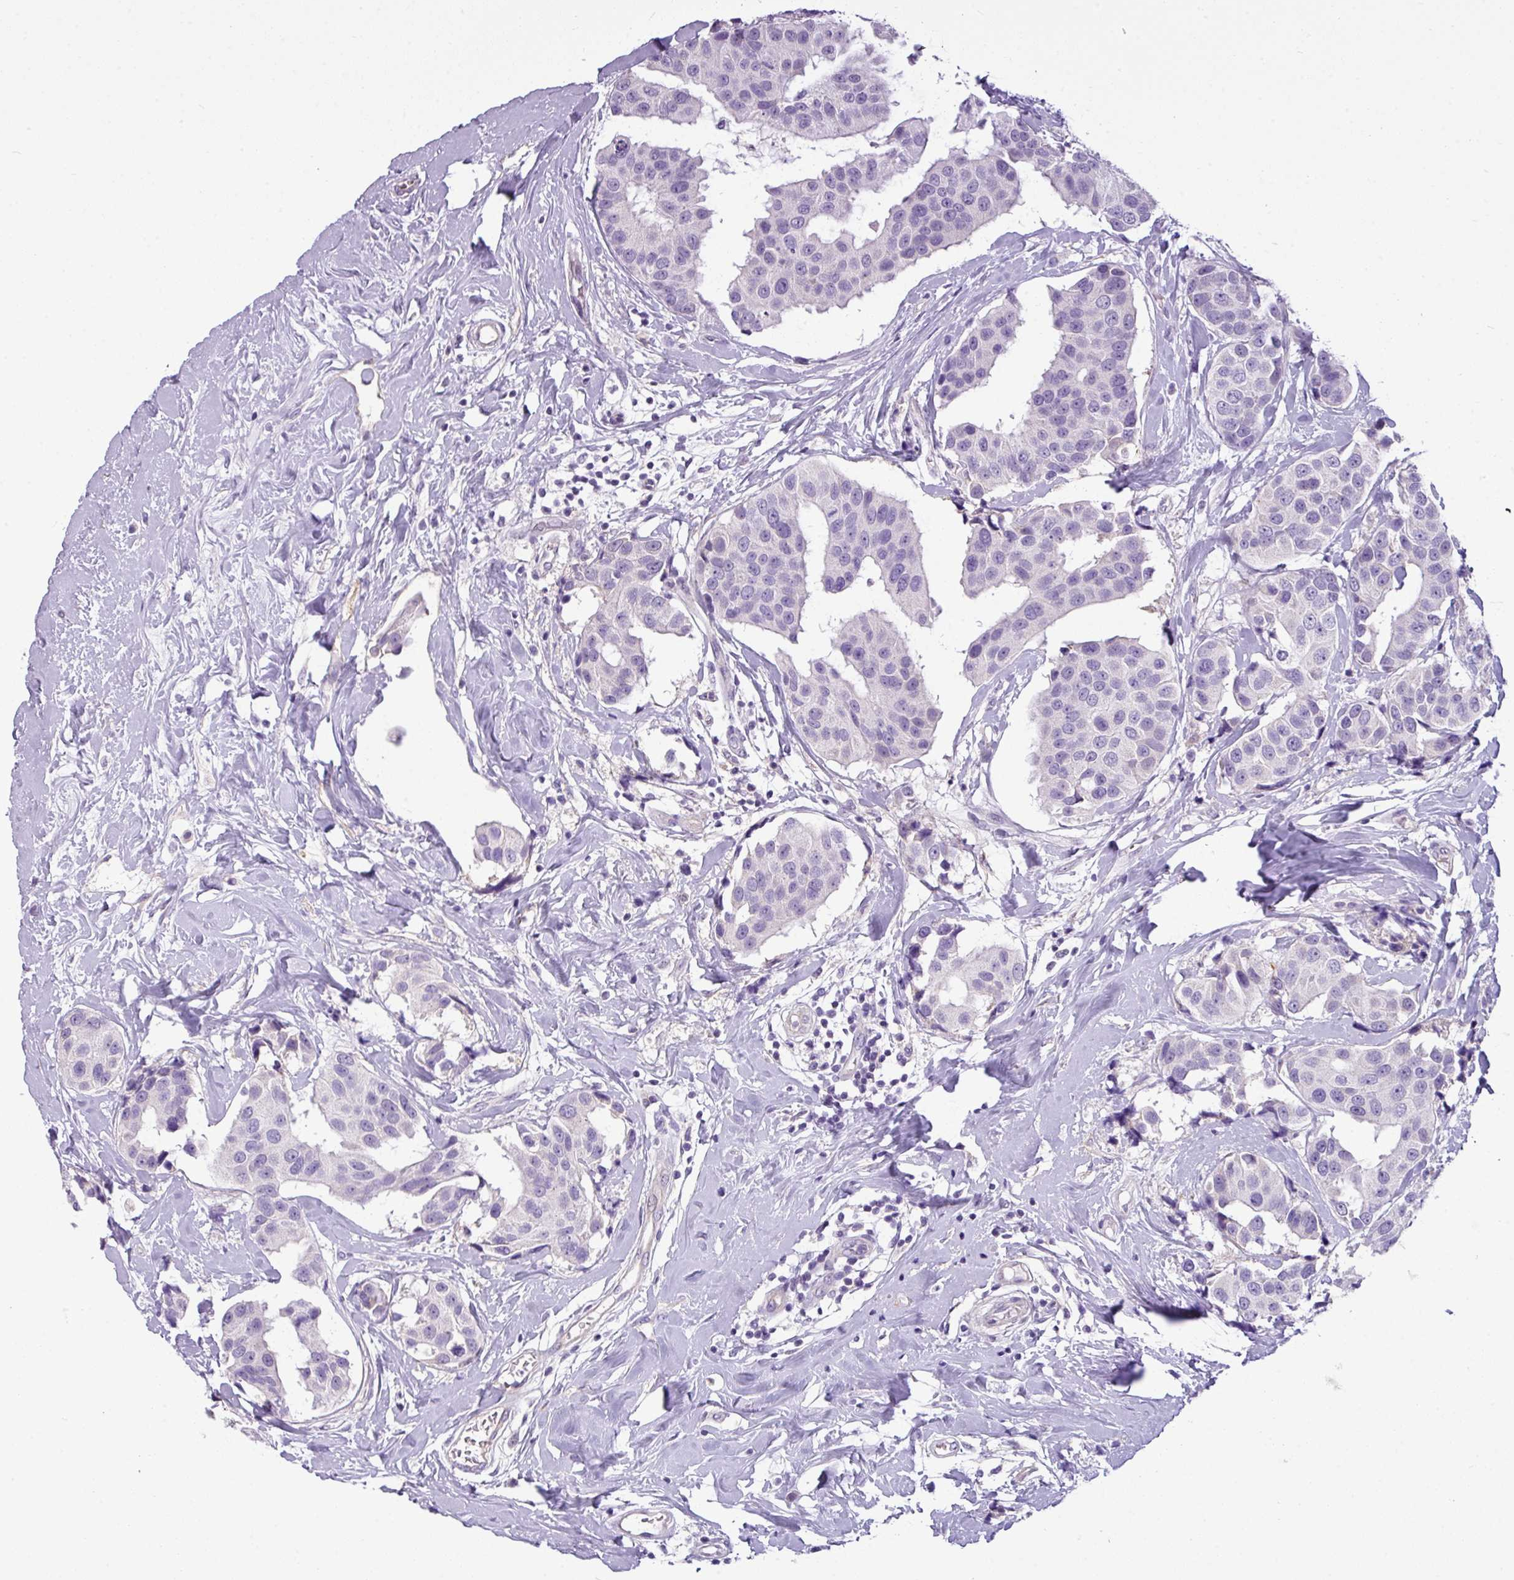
{"staining": {"intensity": "negative", "quantity": "none", "location": "none"}, "tissue": "breast cancer", "cell_type": "Tumor cells", "image_type": "cancer", "snomed": [{"axis": "morphology", "description": "Normal tissue, NOS"}, {"axis": "morphology", "description": "Duct carcinoma"}, {"axis": "topography", "description": "Breast"}], "caption": "Immunohistochemistry of human breast intraductal carcinoma displays no expression in tumor cells.", "gene": "TMEM178B", "patient": {"sex": "female", "age": 39}}